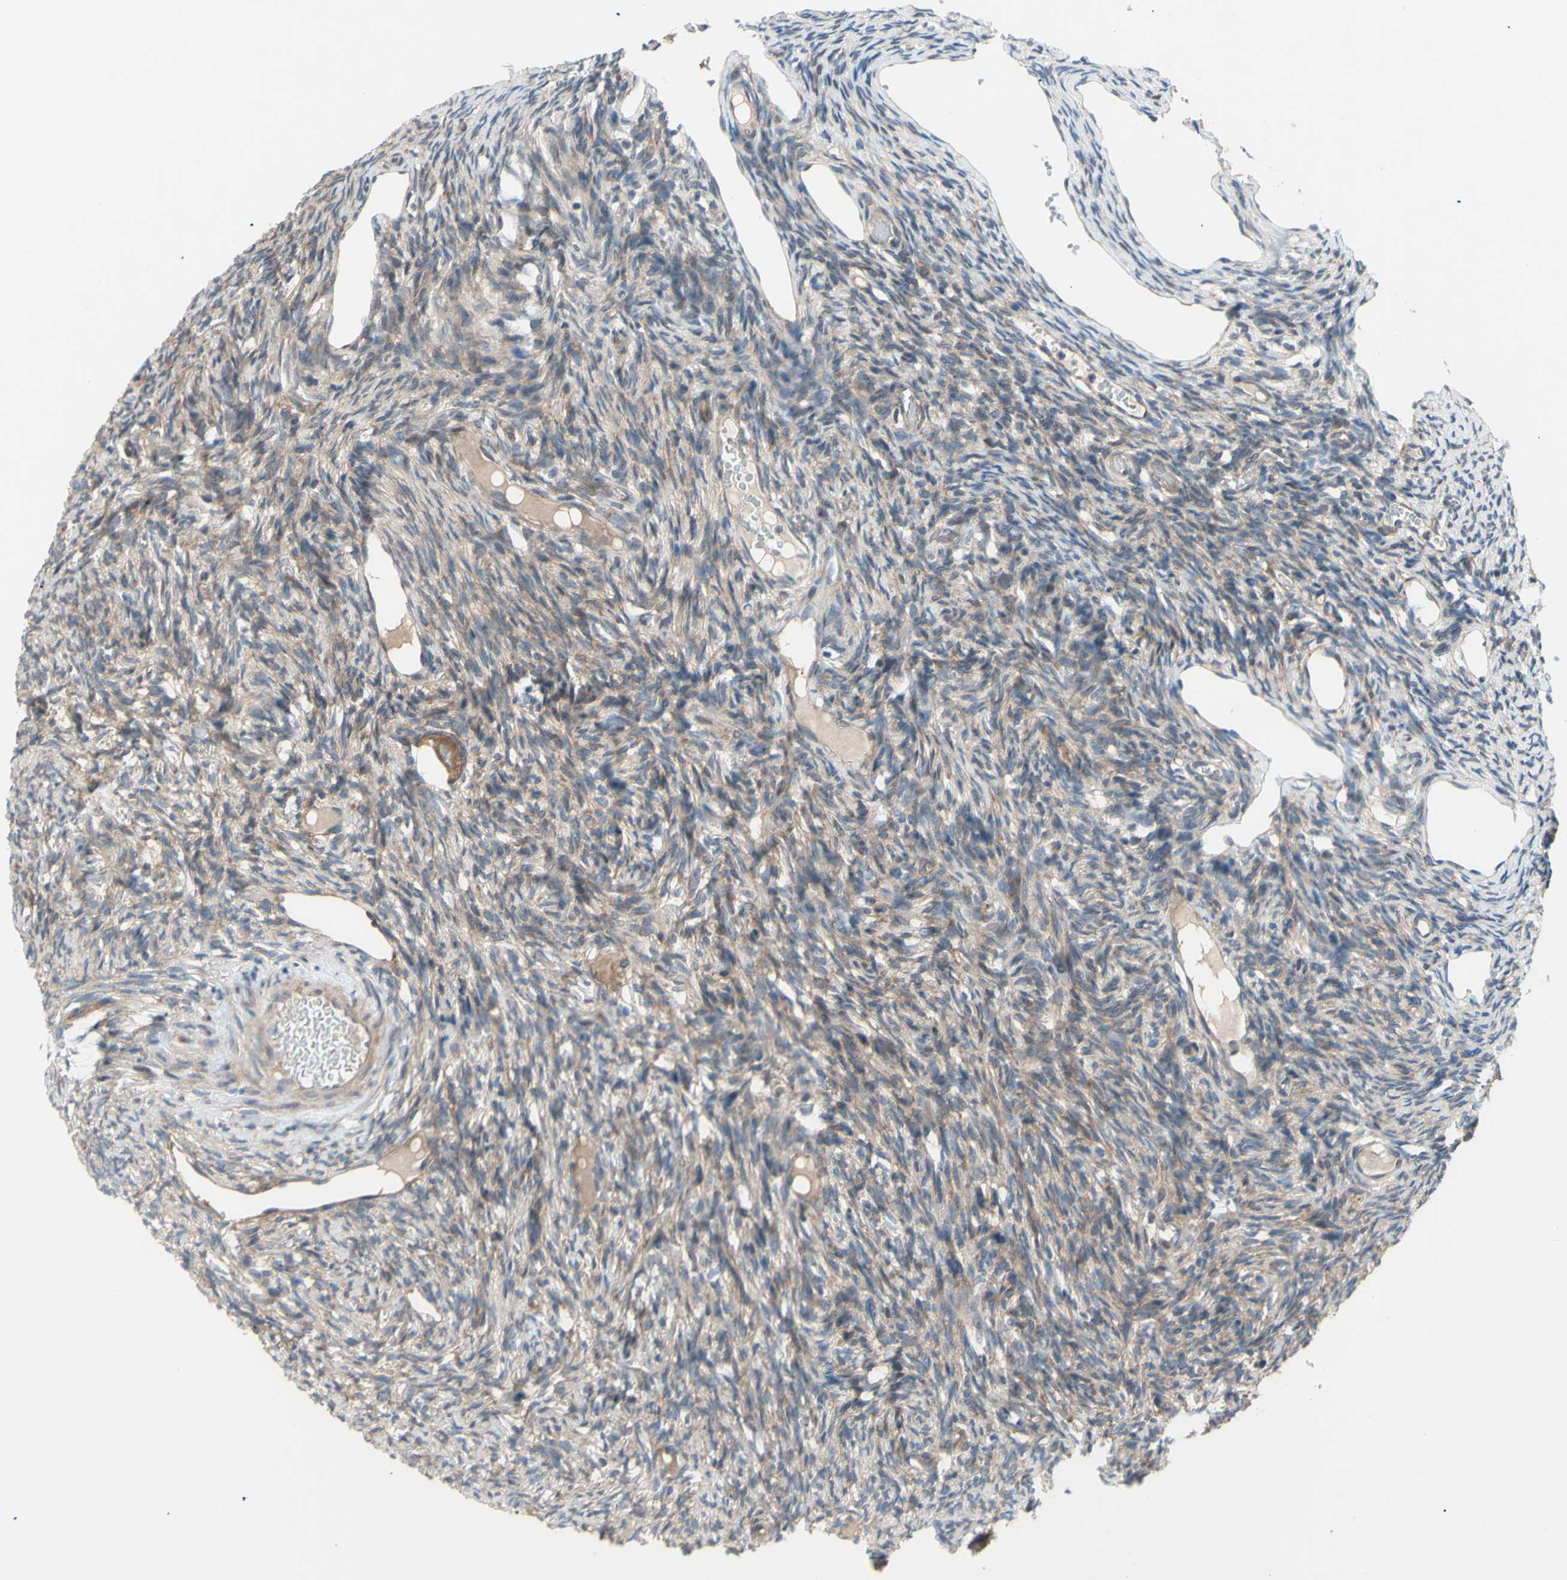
{"staining": {"intensity": "moderate", "quantity": ">75%", "location": "cytoplasmic/membranous"}, "tissue": "ovary", "cell_type": "Follicle cells", "image_type": "normal", "snomed": [{"axis": "morphology", "description": "Normal tissue, NOS"}, {"axis": "topography", "description": "Ovary"}], "caption": "Moderate cytoplasmic/membranous expression is identified in about >75% of follicle cells in normal ovary.", "gene": "DYNLRB1", "patient": {"sex": "female", "age": 33}}